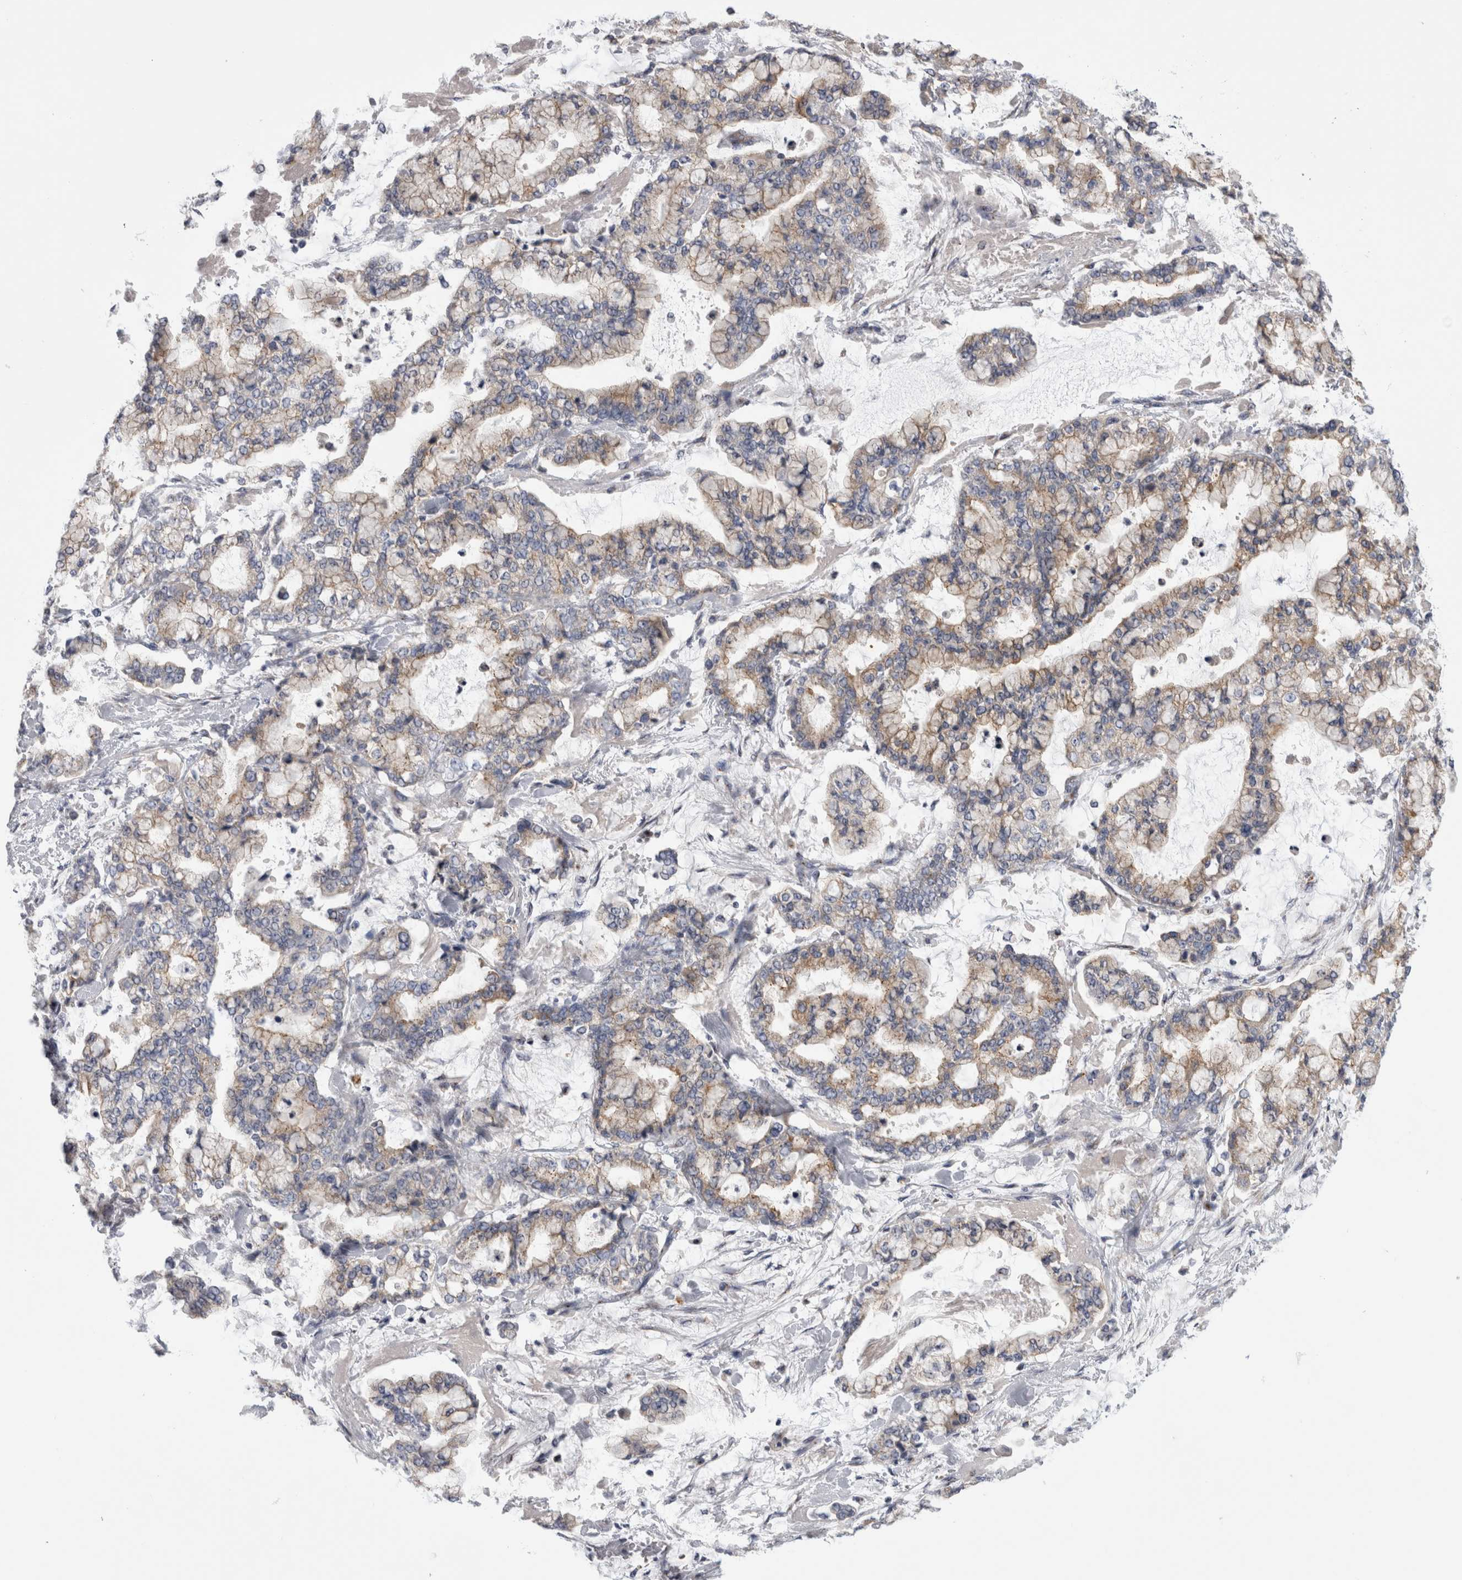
{"staining": {"intensity": "weak", "quantity": ">75%", "location": "cytoplasmic/membranous"}, "tissue": "stomach cancer", "cell_type": "Tumor cells", "image_type": "cancer", "snomed": [{"axis": "morphology", "description": "Normal tissue, NOS"}, {"axis": "morphology", "description": "Adenocarcinoma, NOS"}, {"axis": "topography", "description": "Stomach, upper"}, {"axis": "topography", "description": "Stomach"}], "caption": "Immunohistochemical staining of human stomach cancer (adenocarcinoma) demonstrates low levels of weak cytoplasmic/membranous protein staining in approximately >75% of tumor cells. Immunohistochemistry stains the protein in brown and the nuclei are stained blue.", "gene": "AKAP9", "patient": {"sex": "male", "age": 76}}